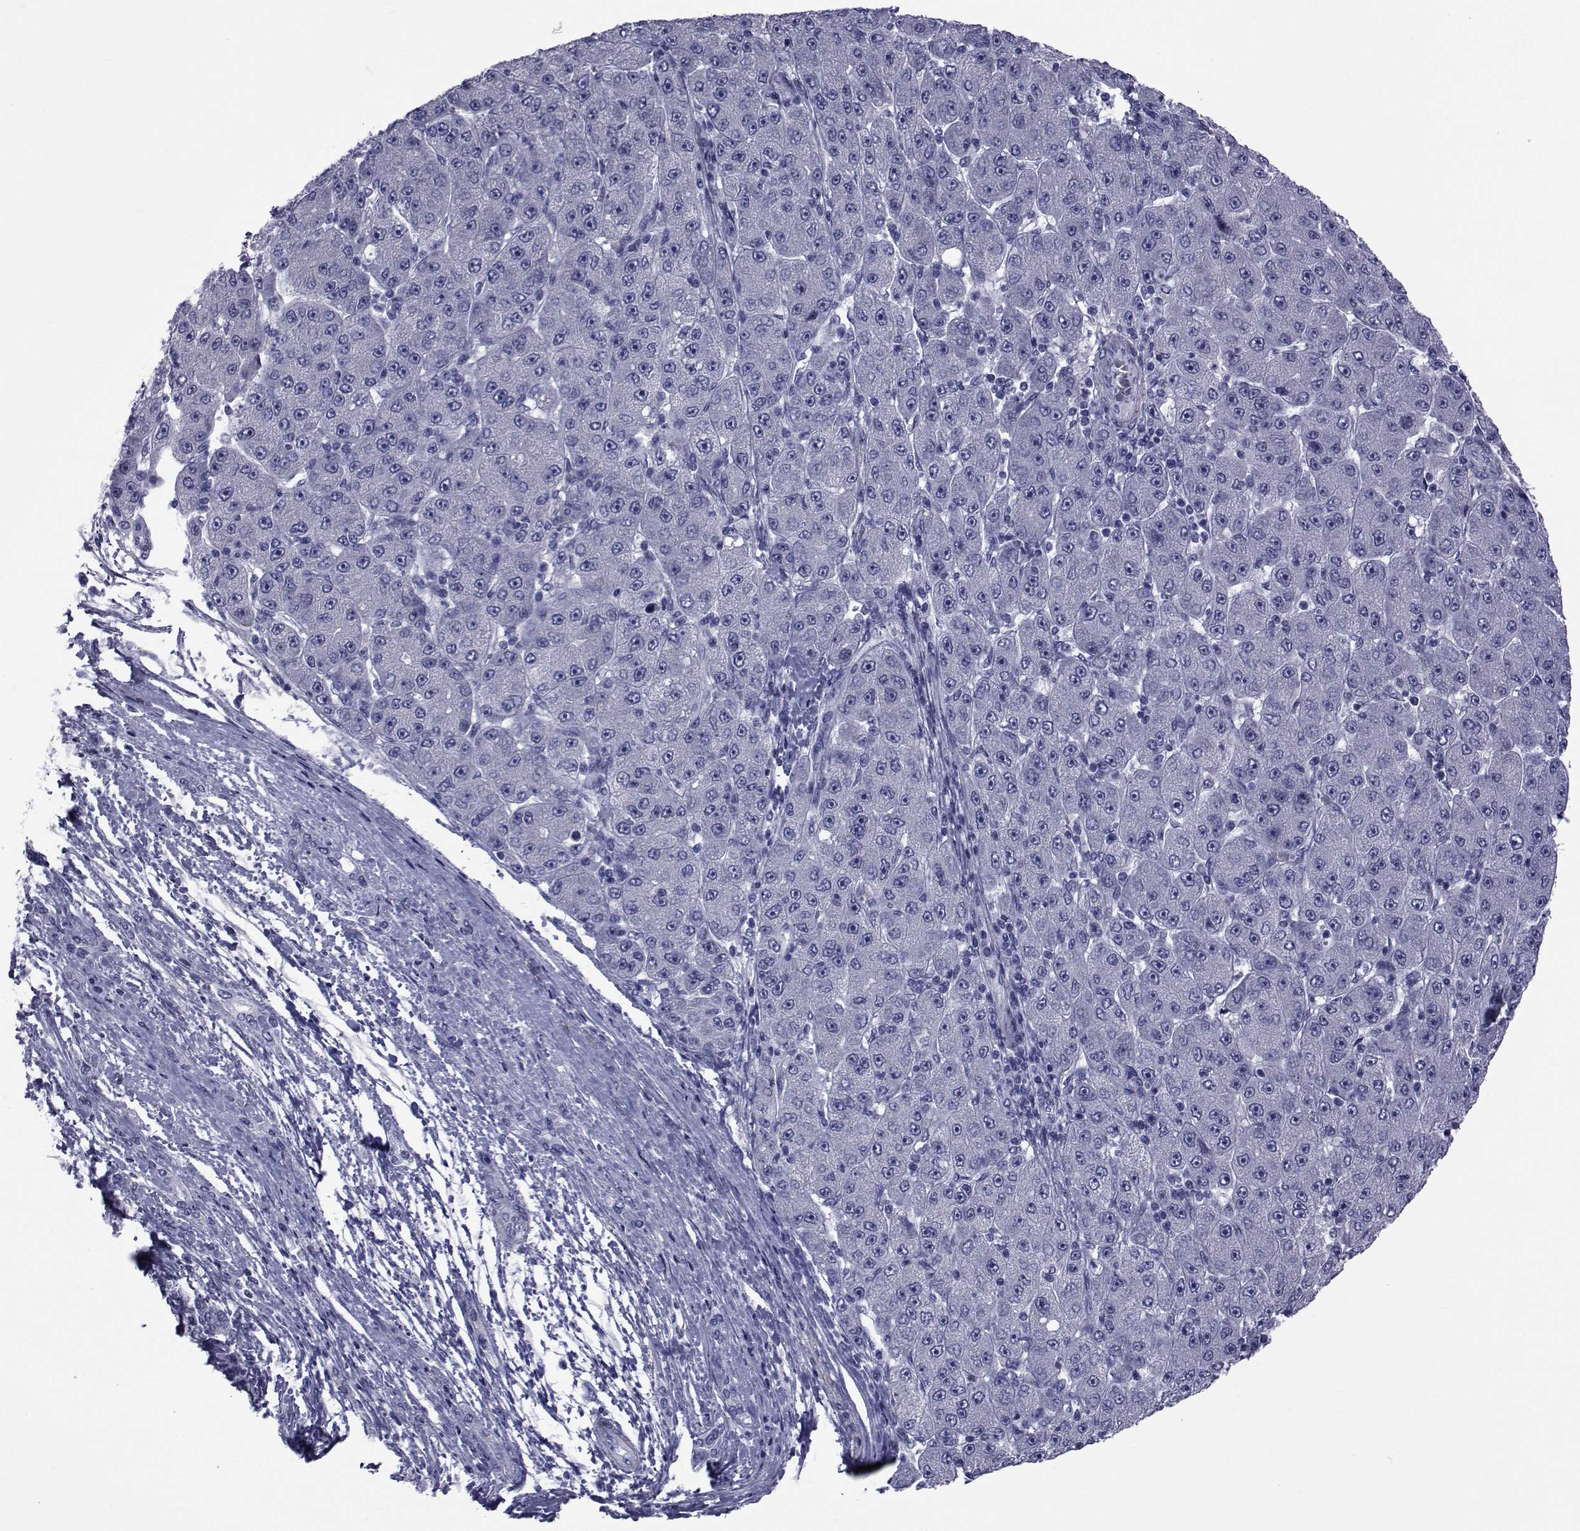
{"staining": {"intensity": "negative", "quantity": "none", "location": "none"}, "tissue": "liver cancer", "cell_type": "Tumor cells", "image_type": "cancer", "snomed": [{"axis": "morphology", "description": "Carcinoma, Hepatocellular, NOS"}, {"axis": "topography", "description": "Liver"}], "caption": "An image of liver hepatocellular carcinoma stained for a protein reveals no brown staining in tumor cells.", "gene": "GKAP1", "patient": {"sex": "male", "age": 67}}